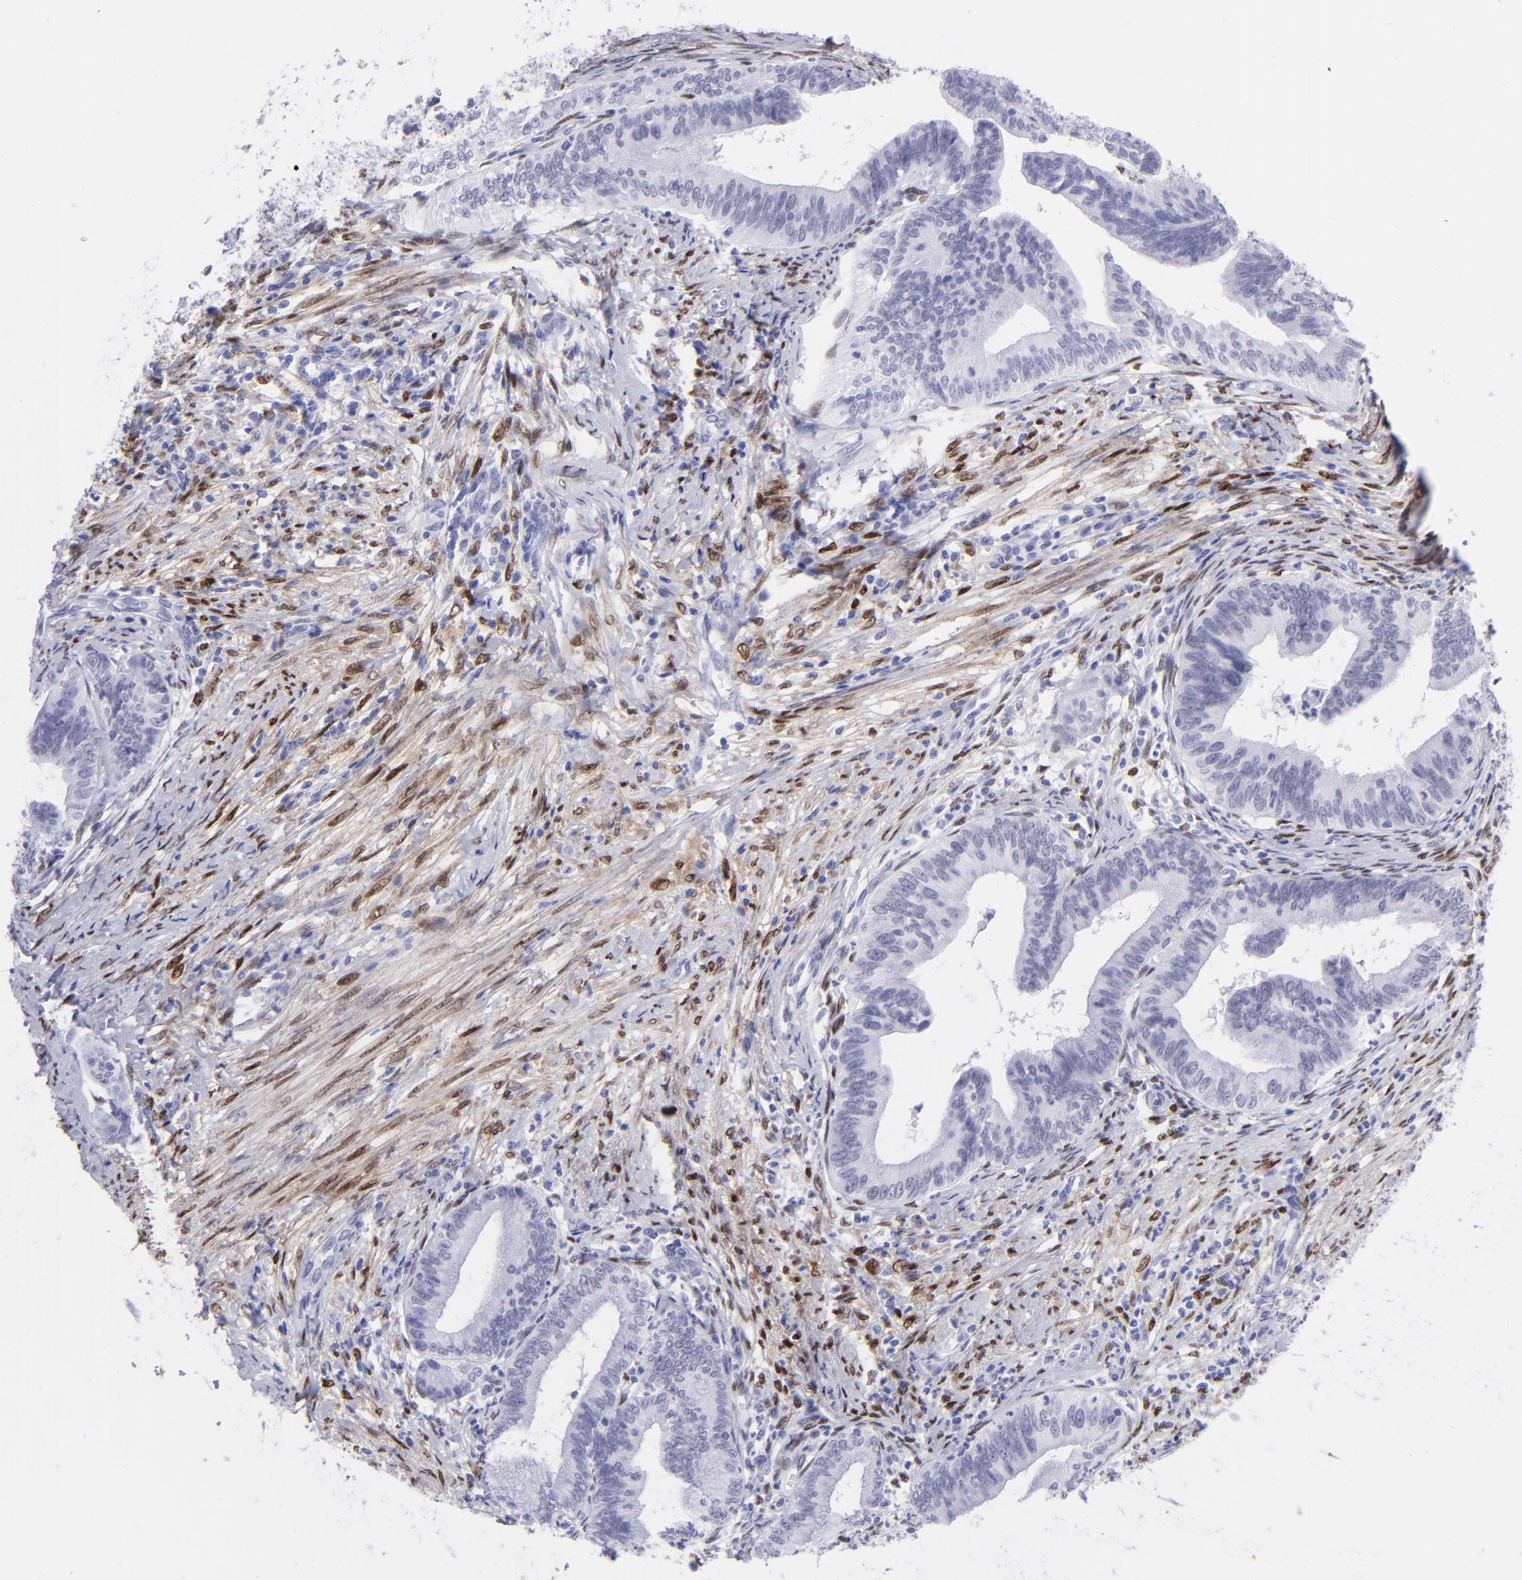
{"staining": {"intensity": "negative", "quantity": "none", "location": "none"}, "tissue": "cervical cancer", "cell_type": "Tumor cells", "image_type": "cancer", "snomed": [{"axis": "morphology", "description": "Adenocarcinoma, NOS"}, {"axis": "topography", "description": "Cervix"}], "caption": "High magnification brightfield microscopy of cervical cancer stained with DAB (3,3'-diaminobenzidine) (brown) and counterstained with hematoxylin (blue): tumor cells show no significant positivity.", "gene": "MITF", "patient": {"sex": "female", "age": 36}}